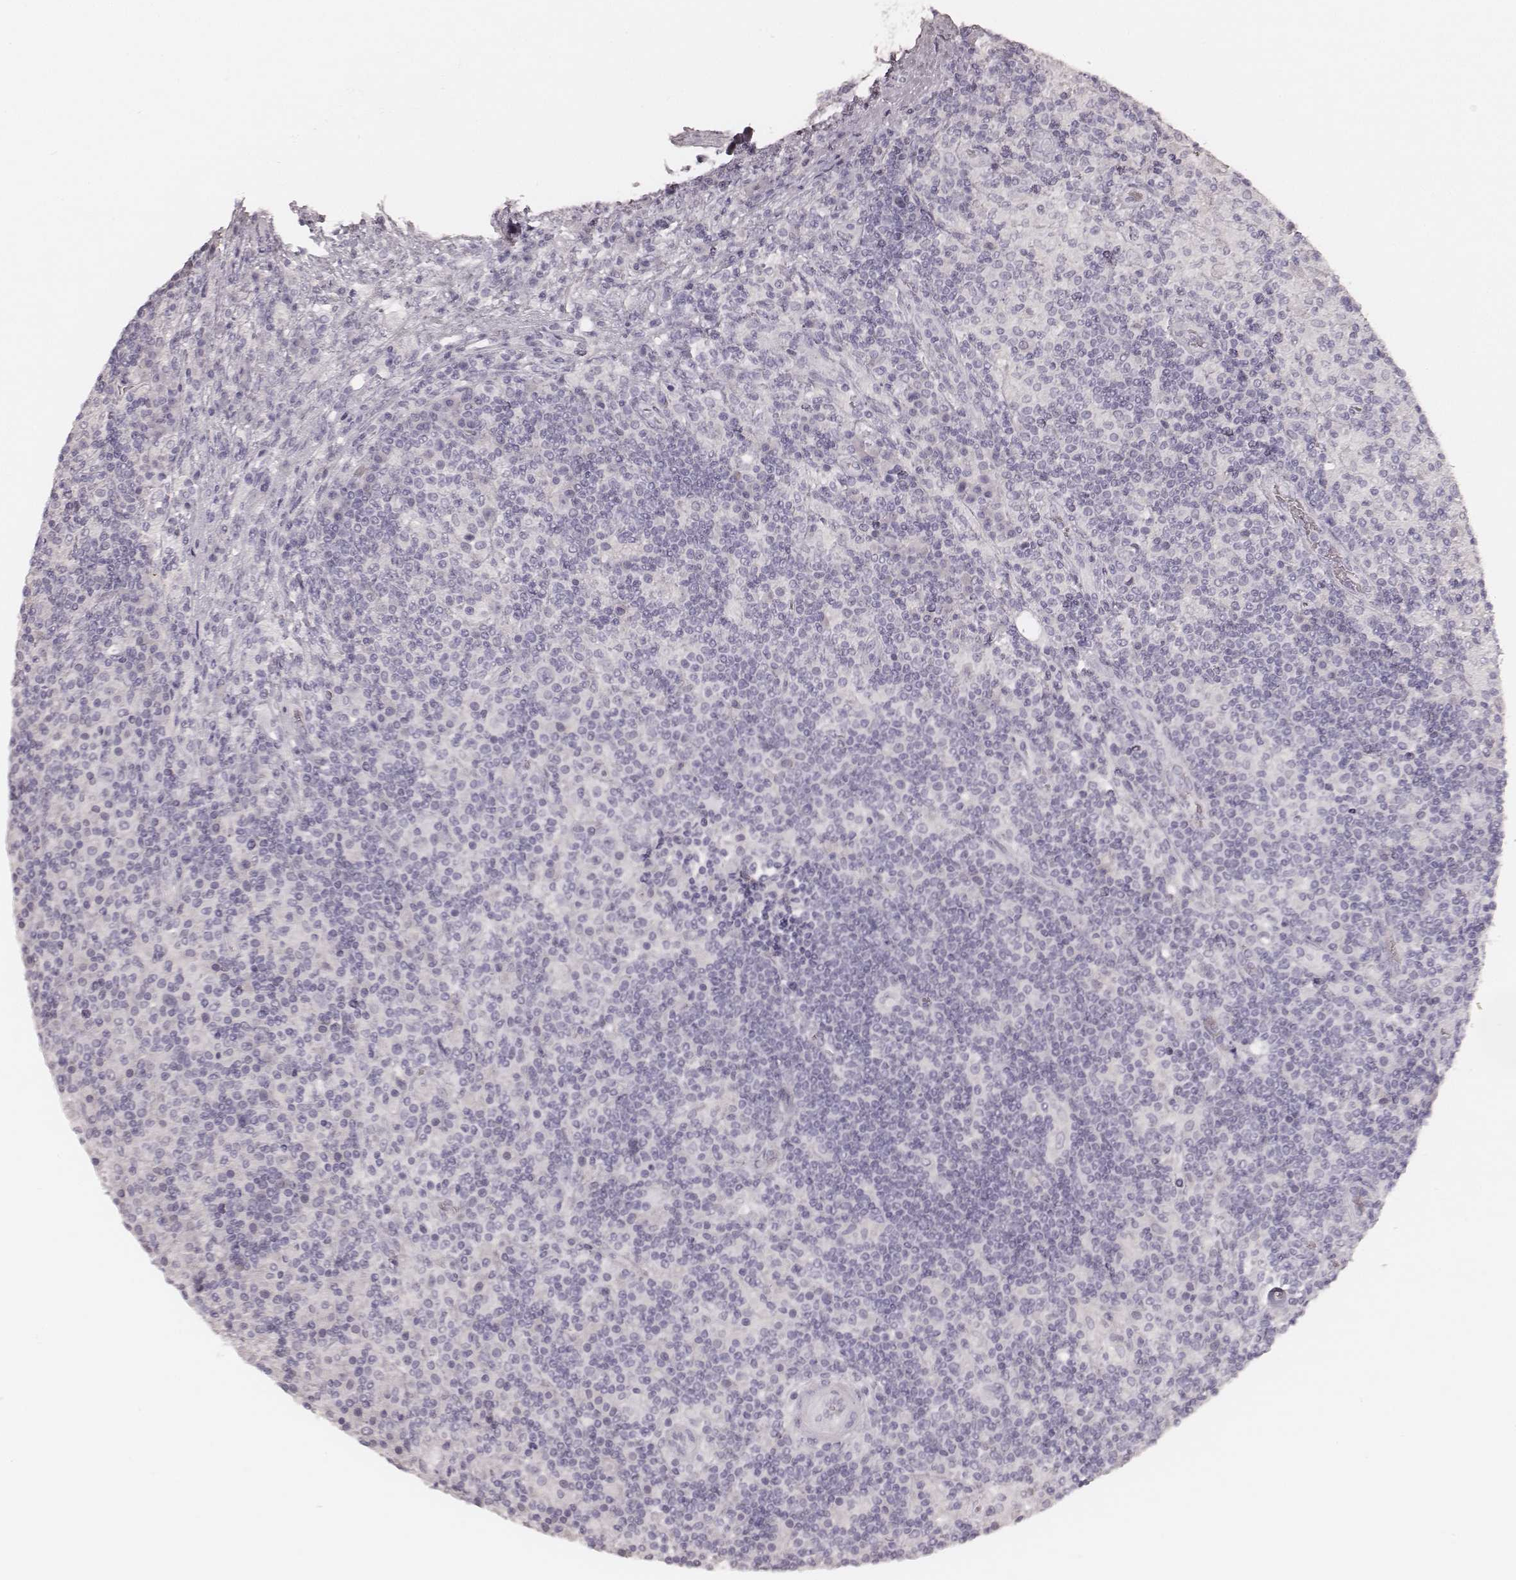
{"staining": {"intensity": "negative", "quantity": "none", "location": "none"}, "tissue": "lymphoma", "cell_type": "Tumor cells", "image_type": "cancer", "snomed": [{"axis": "morphology", "description": "Hodgkin's disease, NOS"}, {"axis": "topography", "description": "Lymph node"}], "caption": "Protein analysis of lymphoma demonstrates no significant positivity in tumor cells.", "gene": "KRT26", "patient": {"sex": "male", "age": 70}}